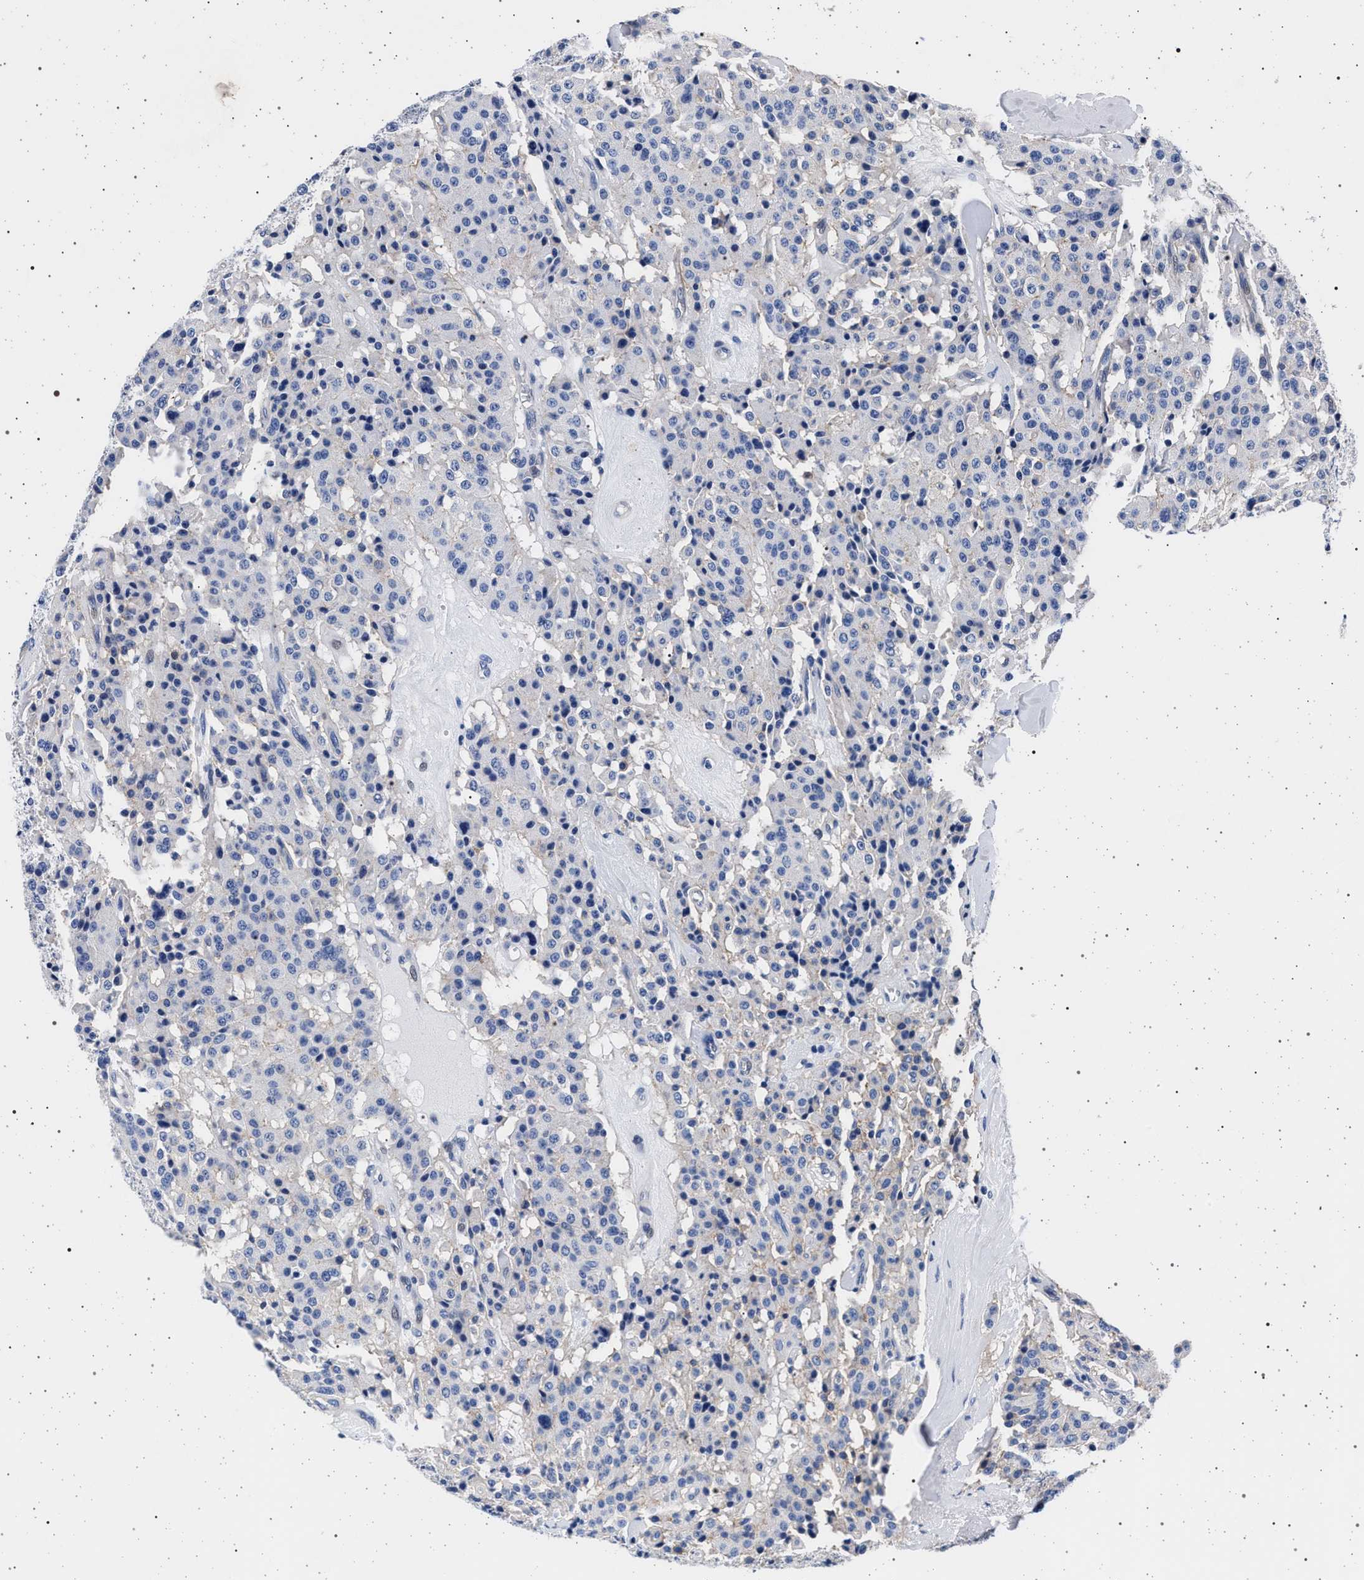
{"staining": {"intensity": "negative", "quantity": "none", "location": "none"}, "tissue": "carcinoid", "cell_type": "Tumor cells", "image_type": "cancer", "snomed": [{"axis": "morphology", "description": "Carcinoid, malignant, NOS"}, {"axis": "topography", "description": "Lung"}], "caption": "Immunohistochemical staining of carcinoid shows no significant staining in tumor cells.", "gene": "SLC9A1", "patient": {"sex": "male", "age": 30}}